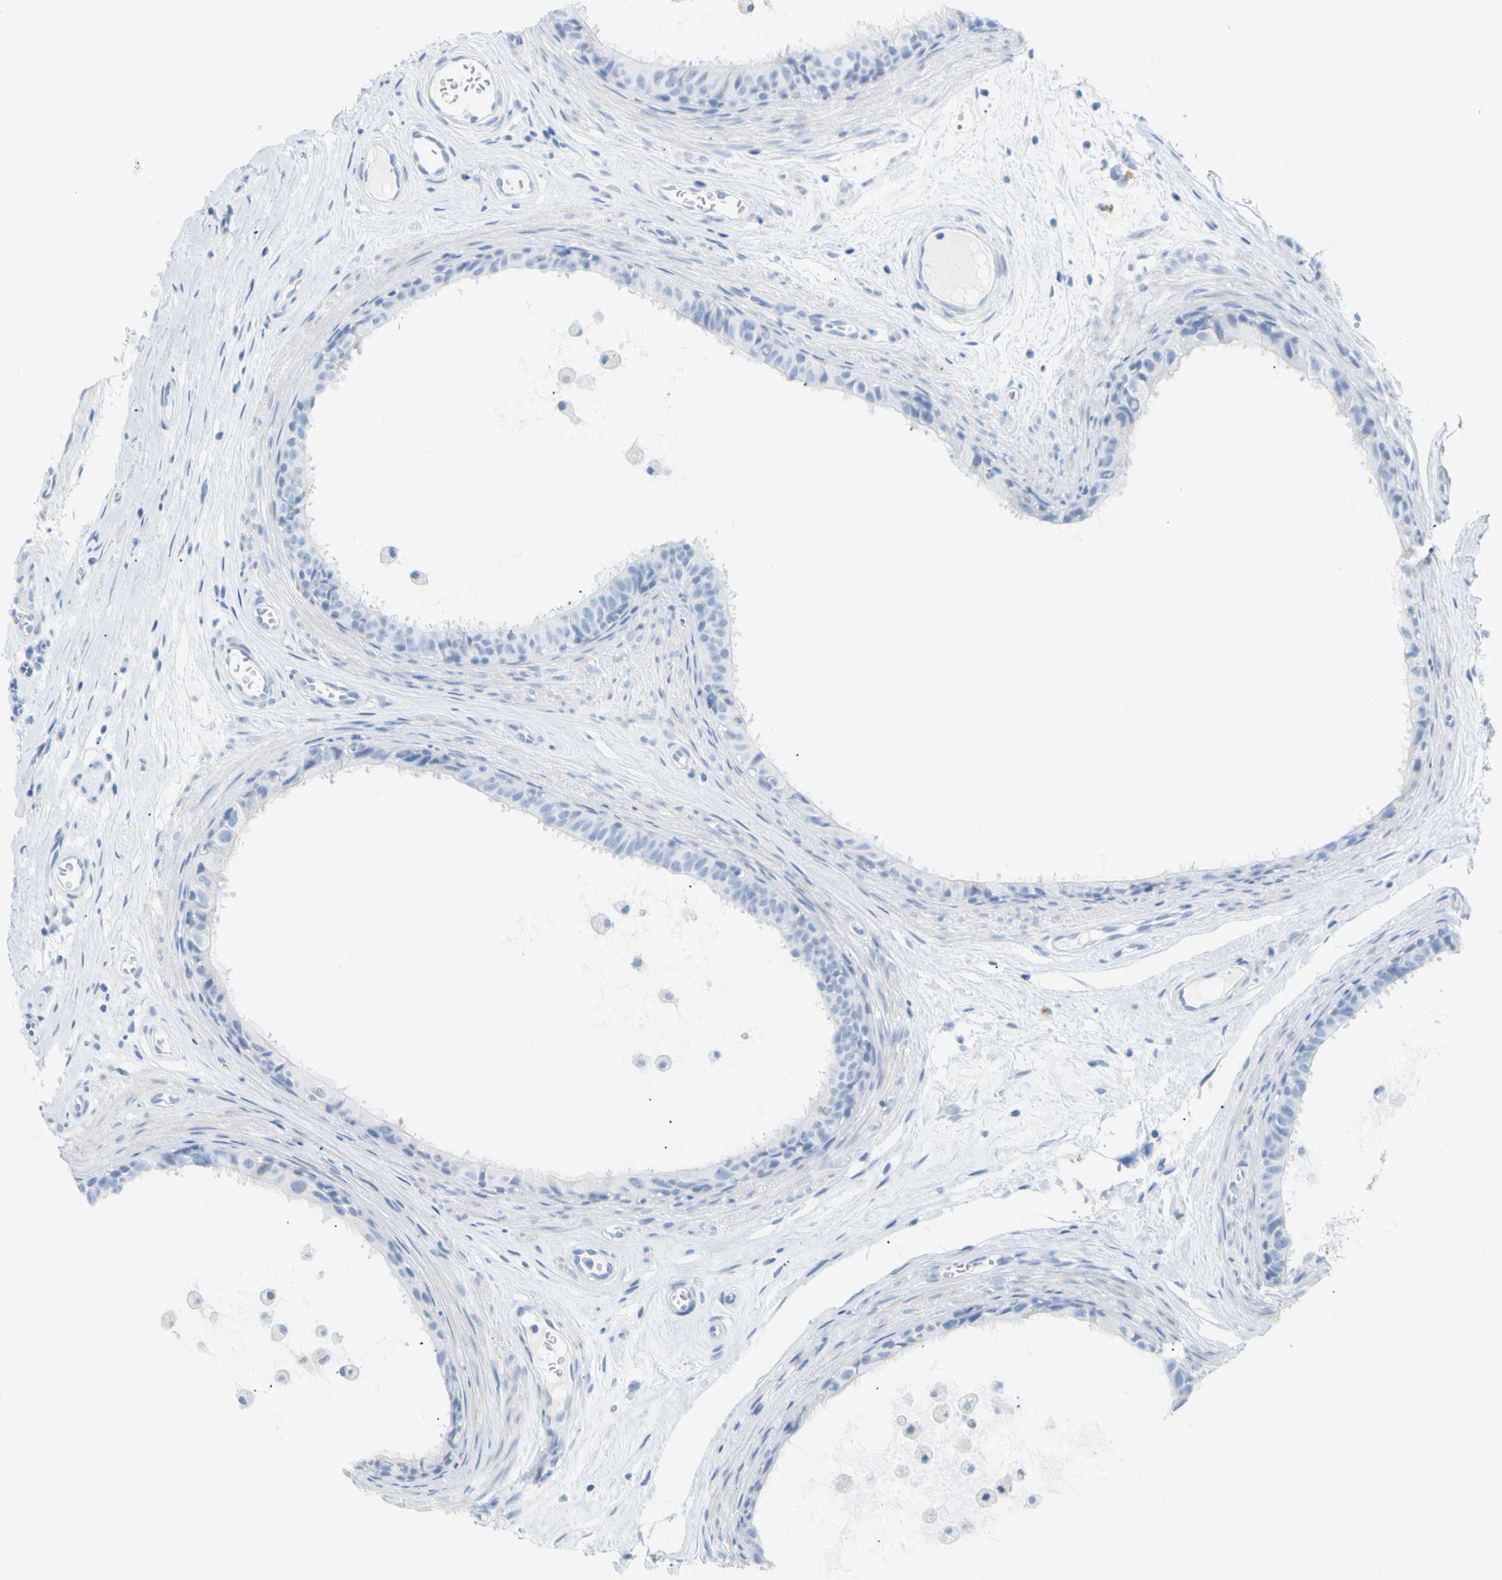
{"staining": {"intensity": "negative", "quantity": "none", "location": "none"}, "tissue": "epididymis", "cell_type": "Glandular cells", "image_type": "normal", "snomed": [{"axis": "morphology", "description": "Normal tissue, NOS"}, {"axis": "morphology", "description": "Inflammation, NOS"}, {"axis": "topography", "description": "Epididymis"}], "caption": "Immunohistochemistry (IHC) image of normal epididymis: epididymis stained with DAB displays no significant protein expression in glandular cells. Brightfield microscopy of immunohistochemistry stained with DAB (3,3'-diaminobenzidine) (brown) and hematoxylin (blue), captured at high magnification.", "gene": "OPN1SW", "patient": {"sex": "male", "age": 85}}